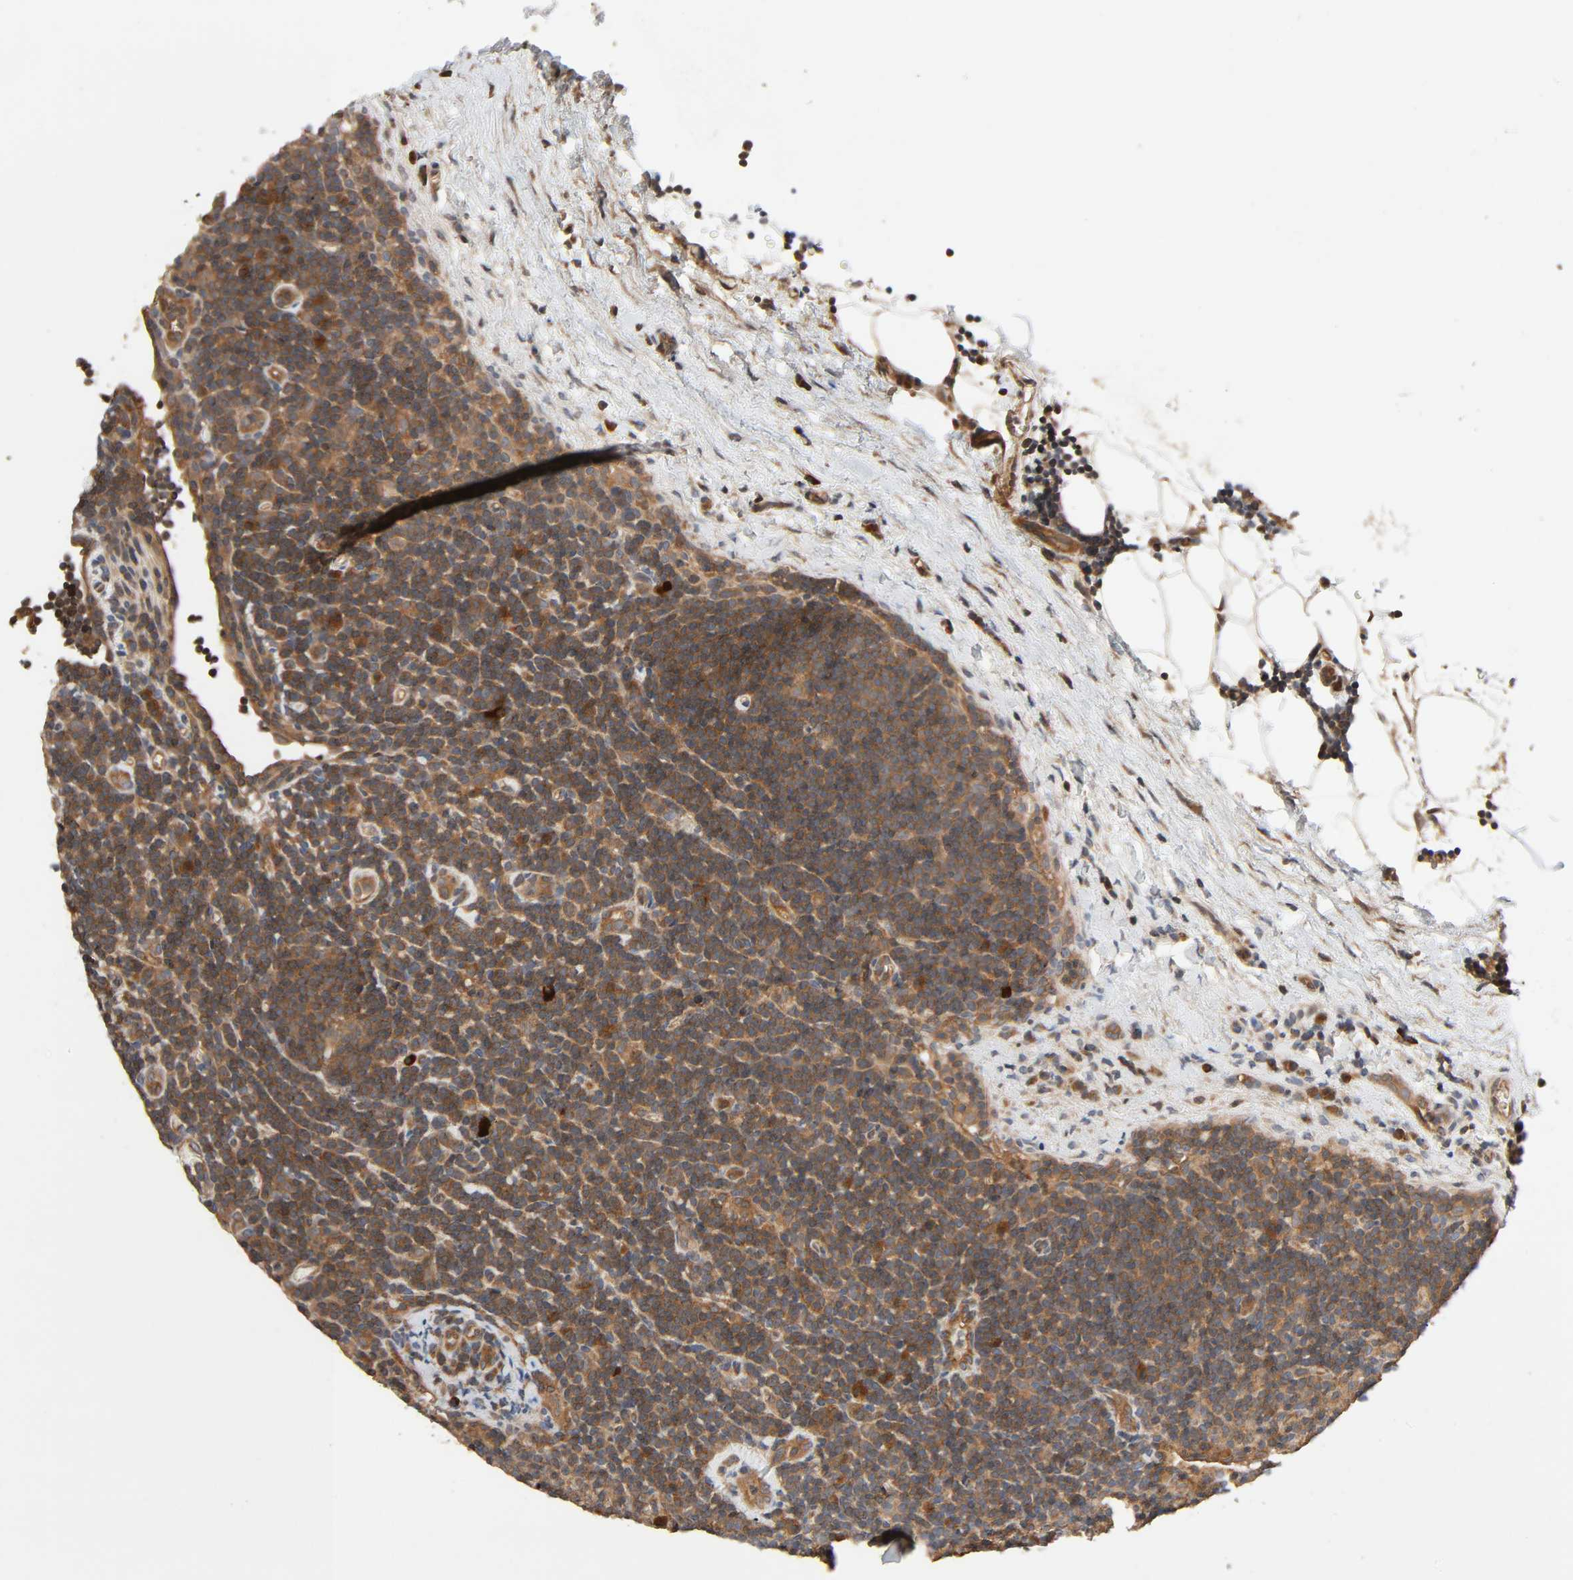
{"staining": {"intensity": "strong", "quantity": ">75%", "location": "cytoplasmic/membranous"}, "tissue": "lymphoma", "cell_type": "Tumor cells", "image_type": "cancer", "snomed": [{"axis": "morphology", "description": "Malignant lymphoma, non-Hodgkin's type, Low grade"}, {"axis": "topography", "description": "Lymph node"}], "caption": "Lymphoma stained with a protein marker displays strong staining in tumor cells.", "gene": "PPP2R1B", "patient": {"sex": "male", "age": 70}}